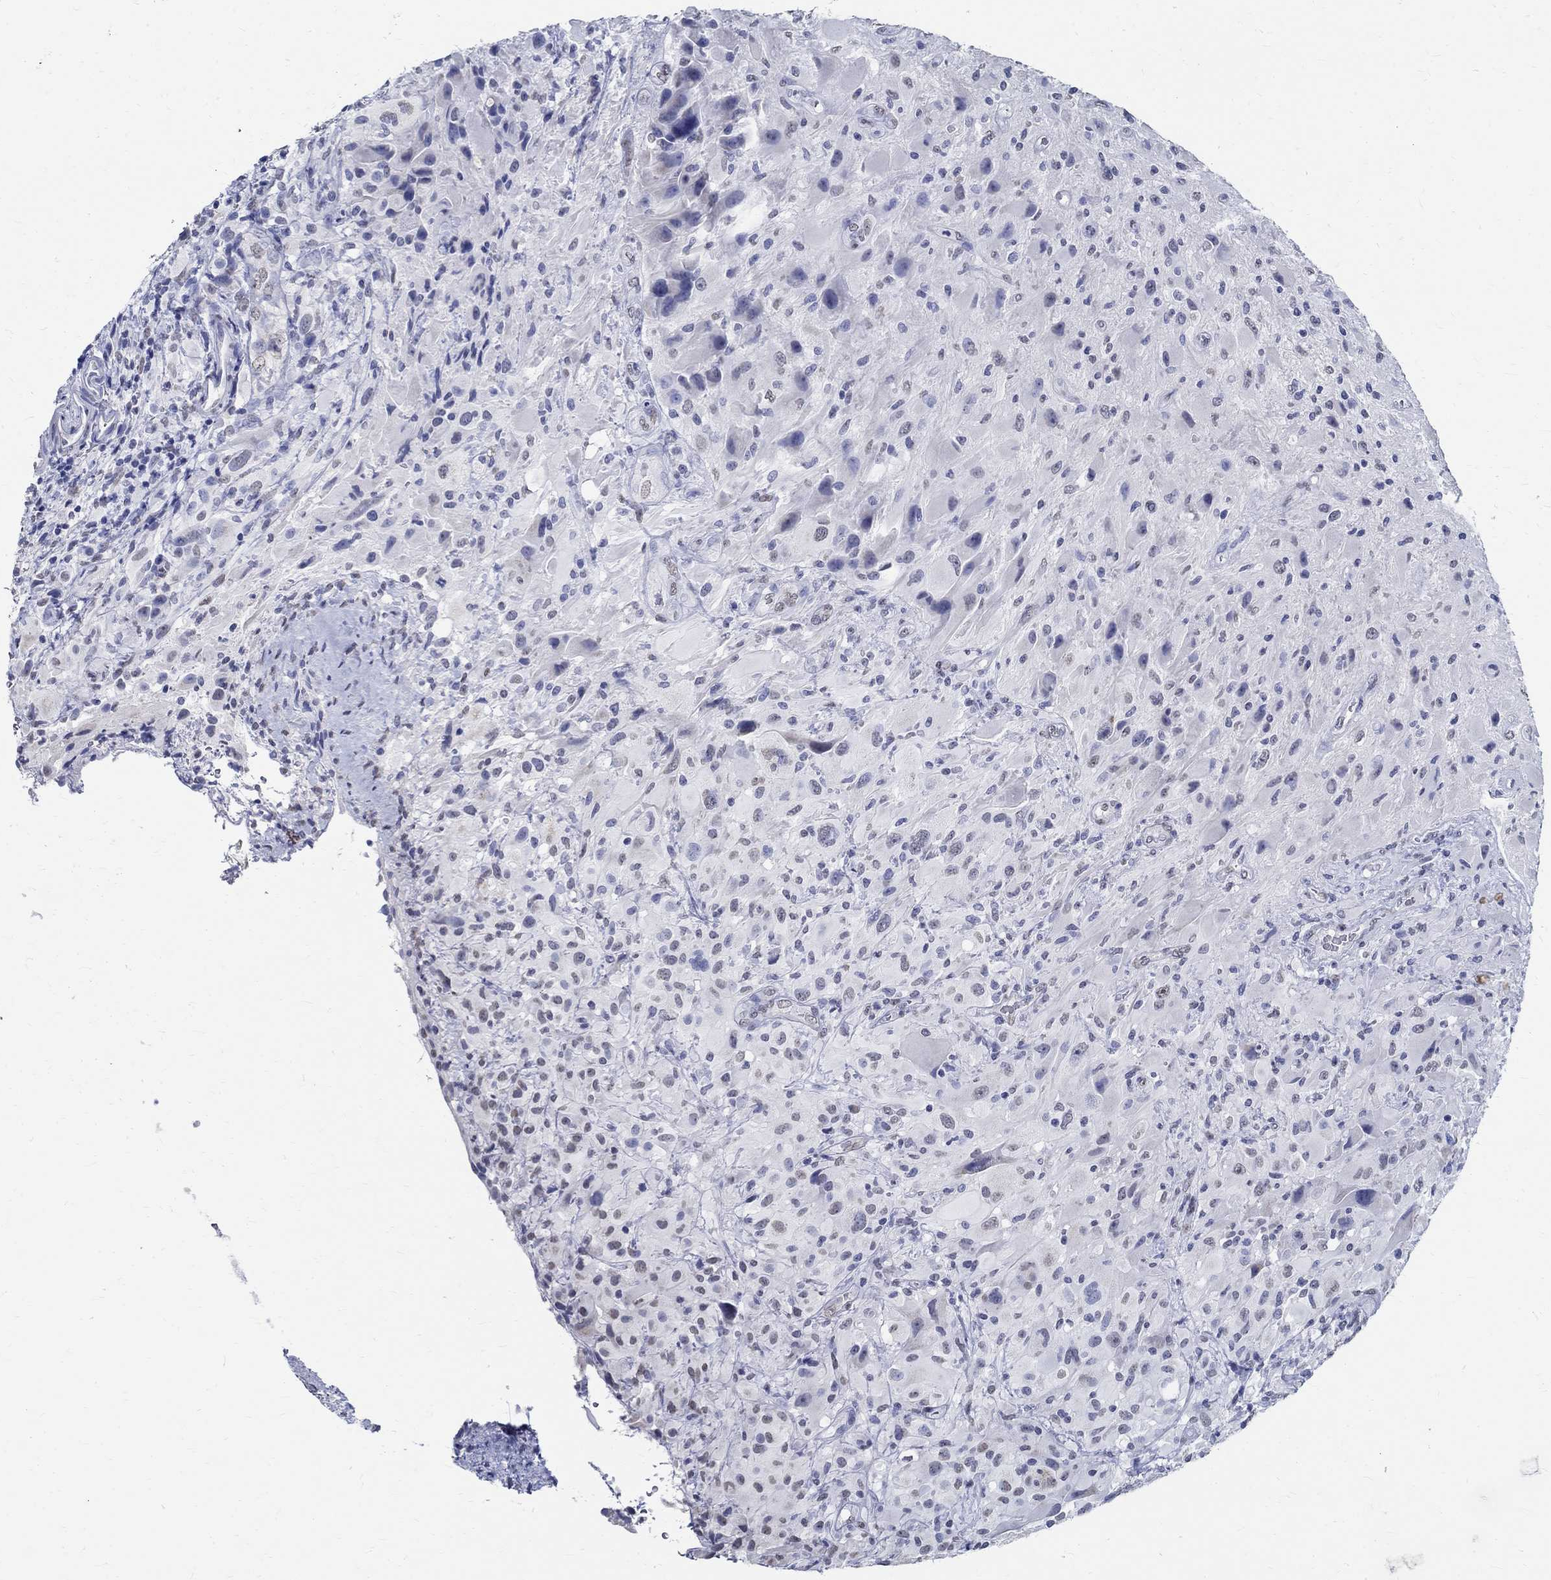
{"staining": {"intensity": "negative", "quantity": "none", "location": "none"}, "tissue": "glioma", "cell_type": "Tumor cells", "image_type": "cancer", "snomed": [{"axis": "morphology", "description": "Glioma, malignant, High grade"}, {"axis": "topography", "description": "Cerebral cortex"}], "caption": "DAB immunohistochemical staining of human malignant high-grade glioma displays no significant staining in tumor cells.", "gene": "TSPAN16", "patient": {"sex": "male", "age": 35}}